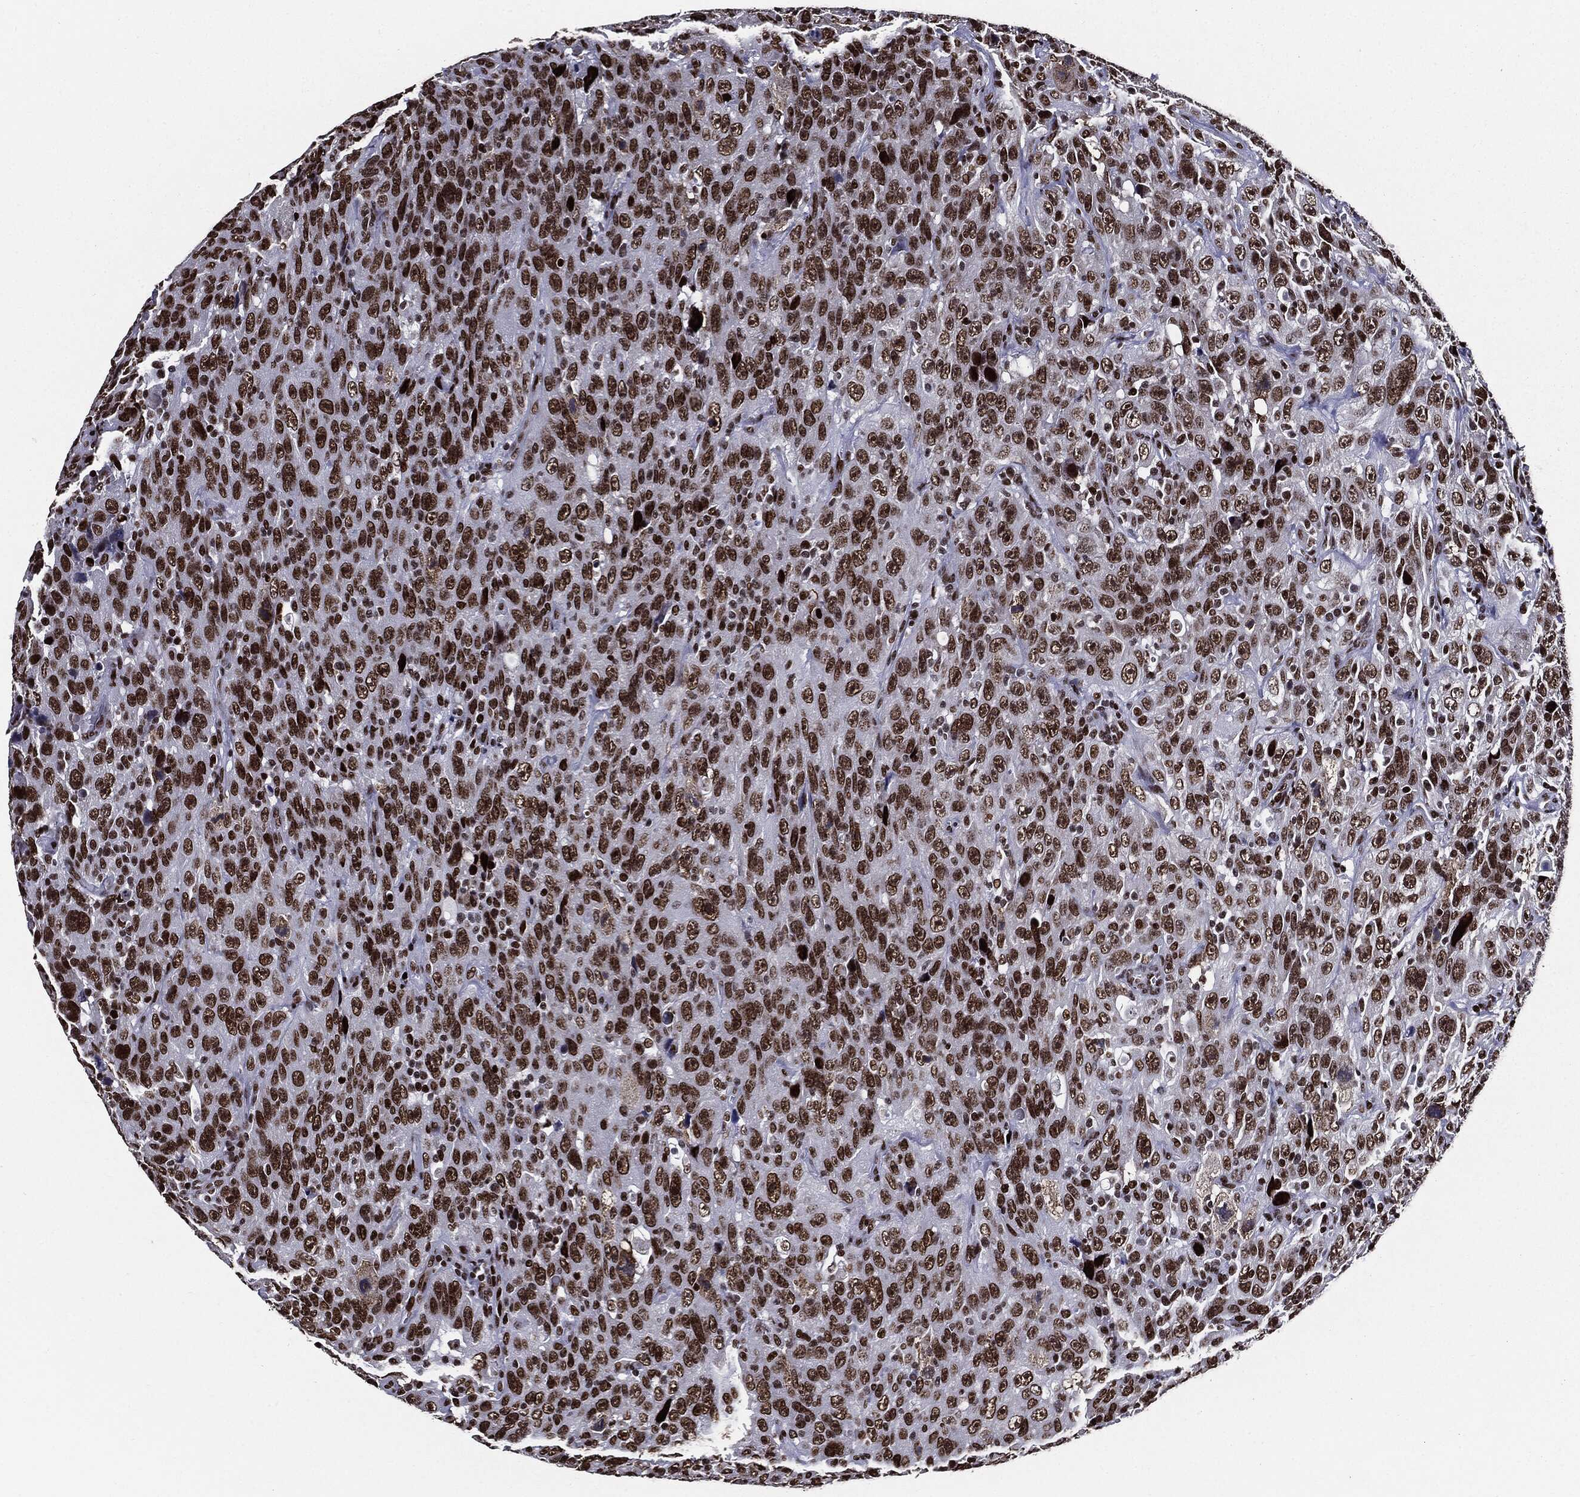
{"staining": {"intensity": "strong", "quantity": ">75%", "location": "nuclear"}, "tissue": "urothelial cancer", "cell_type": "Tumor cells", "image_type": "cancer", "snomed": [{"axis": "morphology", "description": "Urothelial carcinoma, NOS"}, {"axis": "morphology", "description": "Urothelial carcinoma, High grade"}, {"axis": "topography", "description": "Urinary bladder"}], "caption": "Approximately >75% of tumor cells in transitional cell carcinoma reveal strong nuclear protein staining as visualized by brown immunohistochemical staining.", "gene": "ZFP91", "patient": {"sex": "female", "age": 73}}